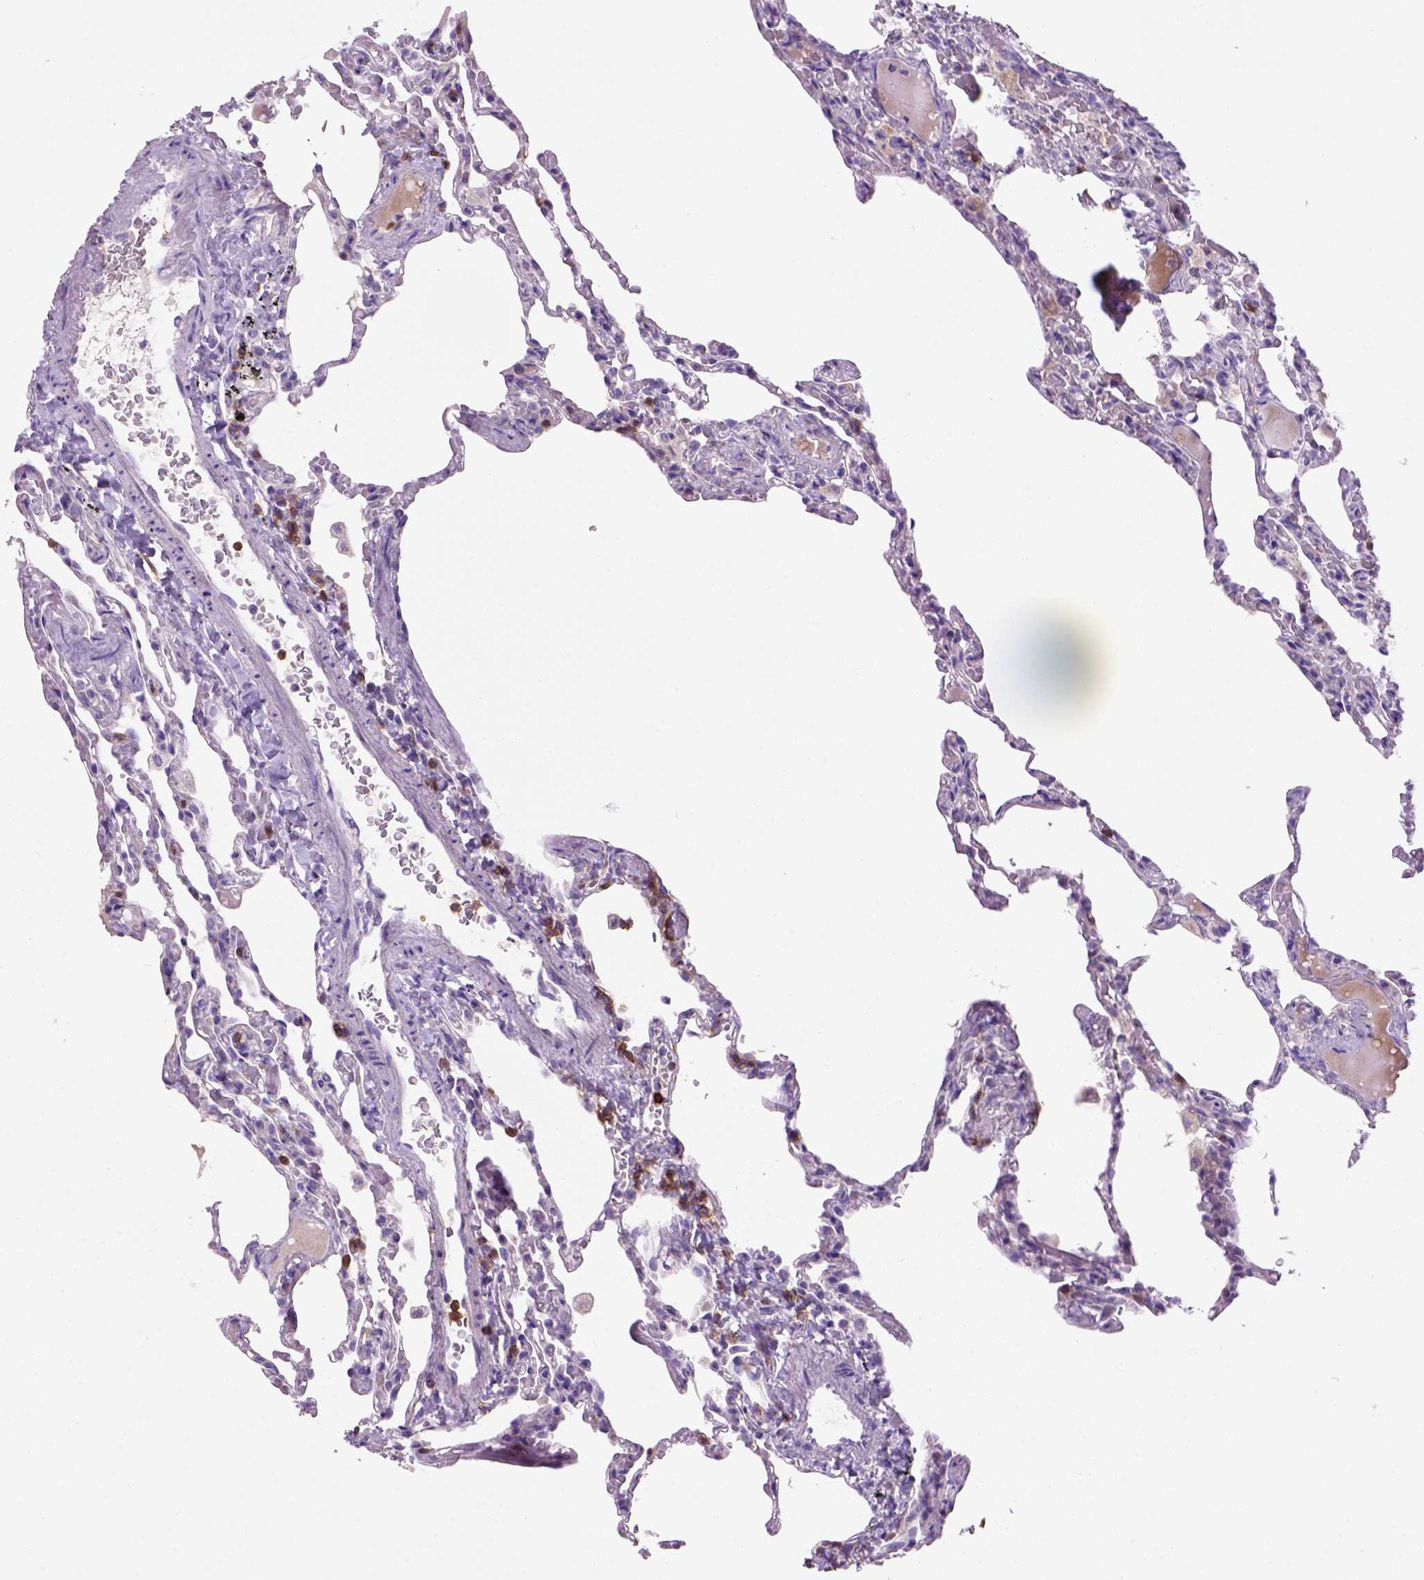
{"staining": {"intensity": "negative", "quantity": "none", "location": "none"}, "tissue": "lung", "cell_type": "Alveolar cells", "image_type": "normal", "snomed": [{"axis": "morphology", "description": "Normal tissue, NOS"}, {"axis": "topography", "description": "Lung"}], "caption": "DAB (3,3'-diaminobenzidine) immunohistochemical staining of normal human lung shows no significant positivity in alveolar cells. The staining was performed using DAB (3,3'-diaminobenzidine) to visualize the protein expression in brown, while the nuclei were stained in blue with hematoxylin (Magnification: 20x).", "gene": "CD3E", "patient": {"sex": "female", "age": 43}}